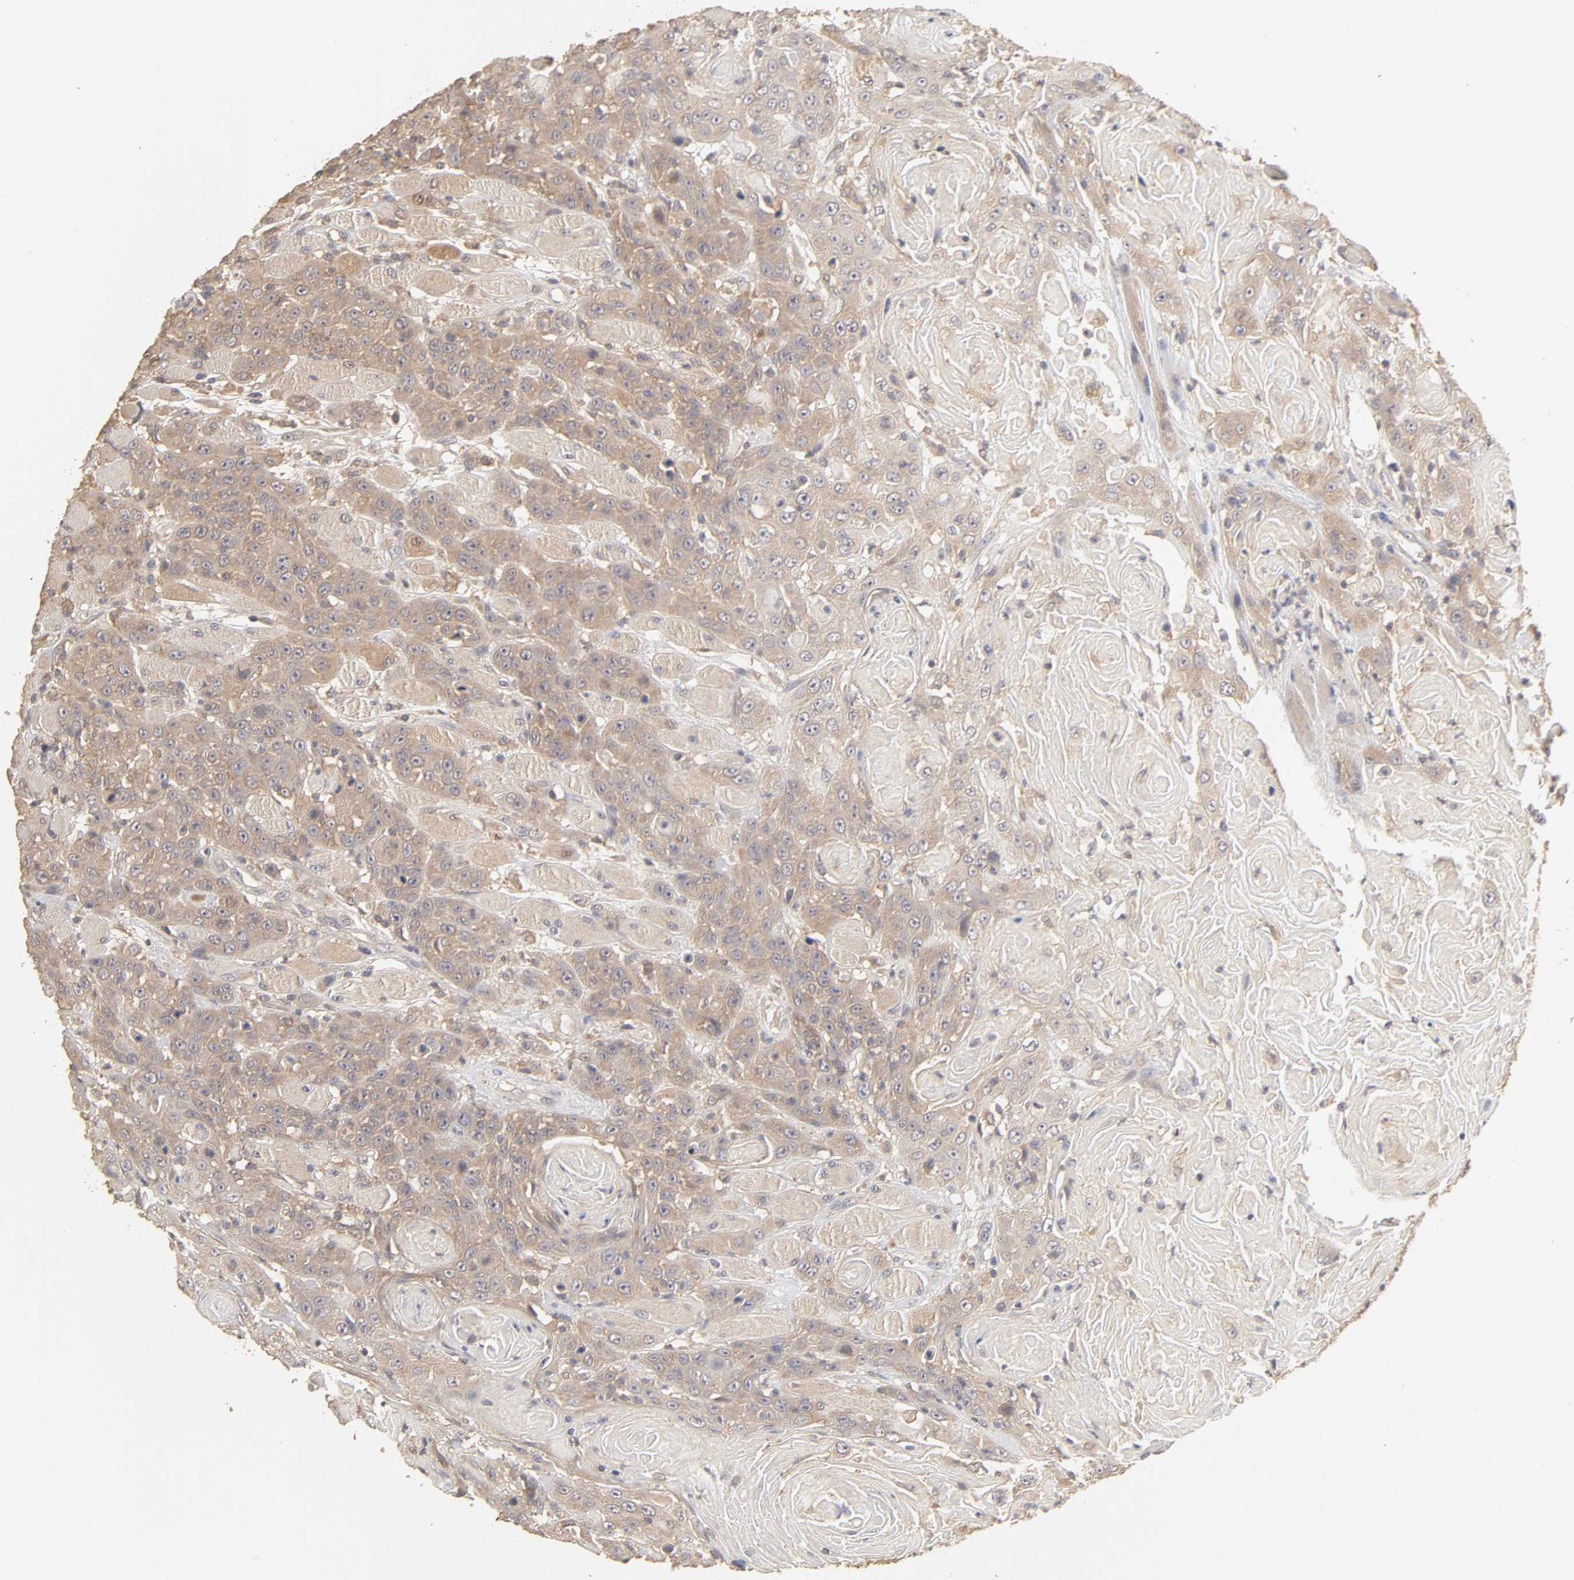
{"staining": {"intensity": "moderate", "quantity": "25%-75%", "location": "cytoplasmic/membranous"}, "tissue": "head and neck cancer", "cell_type": "Tumor cells", "image_type": "cancer", "snomed": [{"axis": "morphology", "description": "Squamous cell carcinoma, NOS"}, {"axis": "topography", "description": "Head-Neck"}], "caption": "About 25%-75% of tumor cells in head and neck cancer exhibit moderate cytoplasmic/membranous protein expression as visualized by brown immunohistochemical staining.", "gene": "AP1G2", "patient": {"sex": "female", "age": 84}}